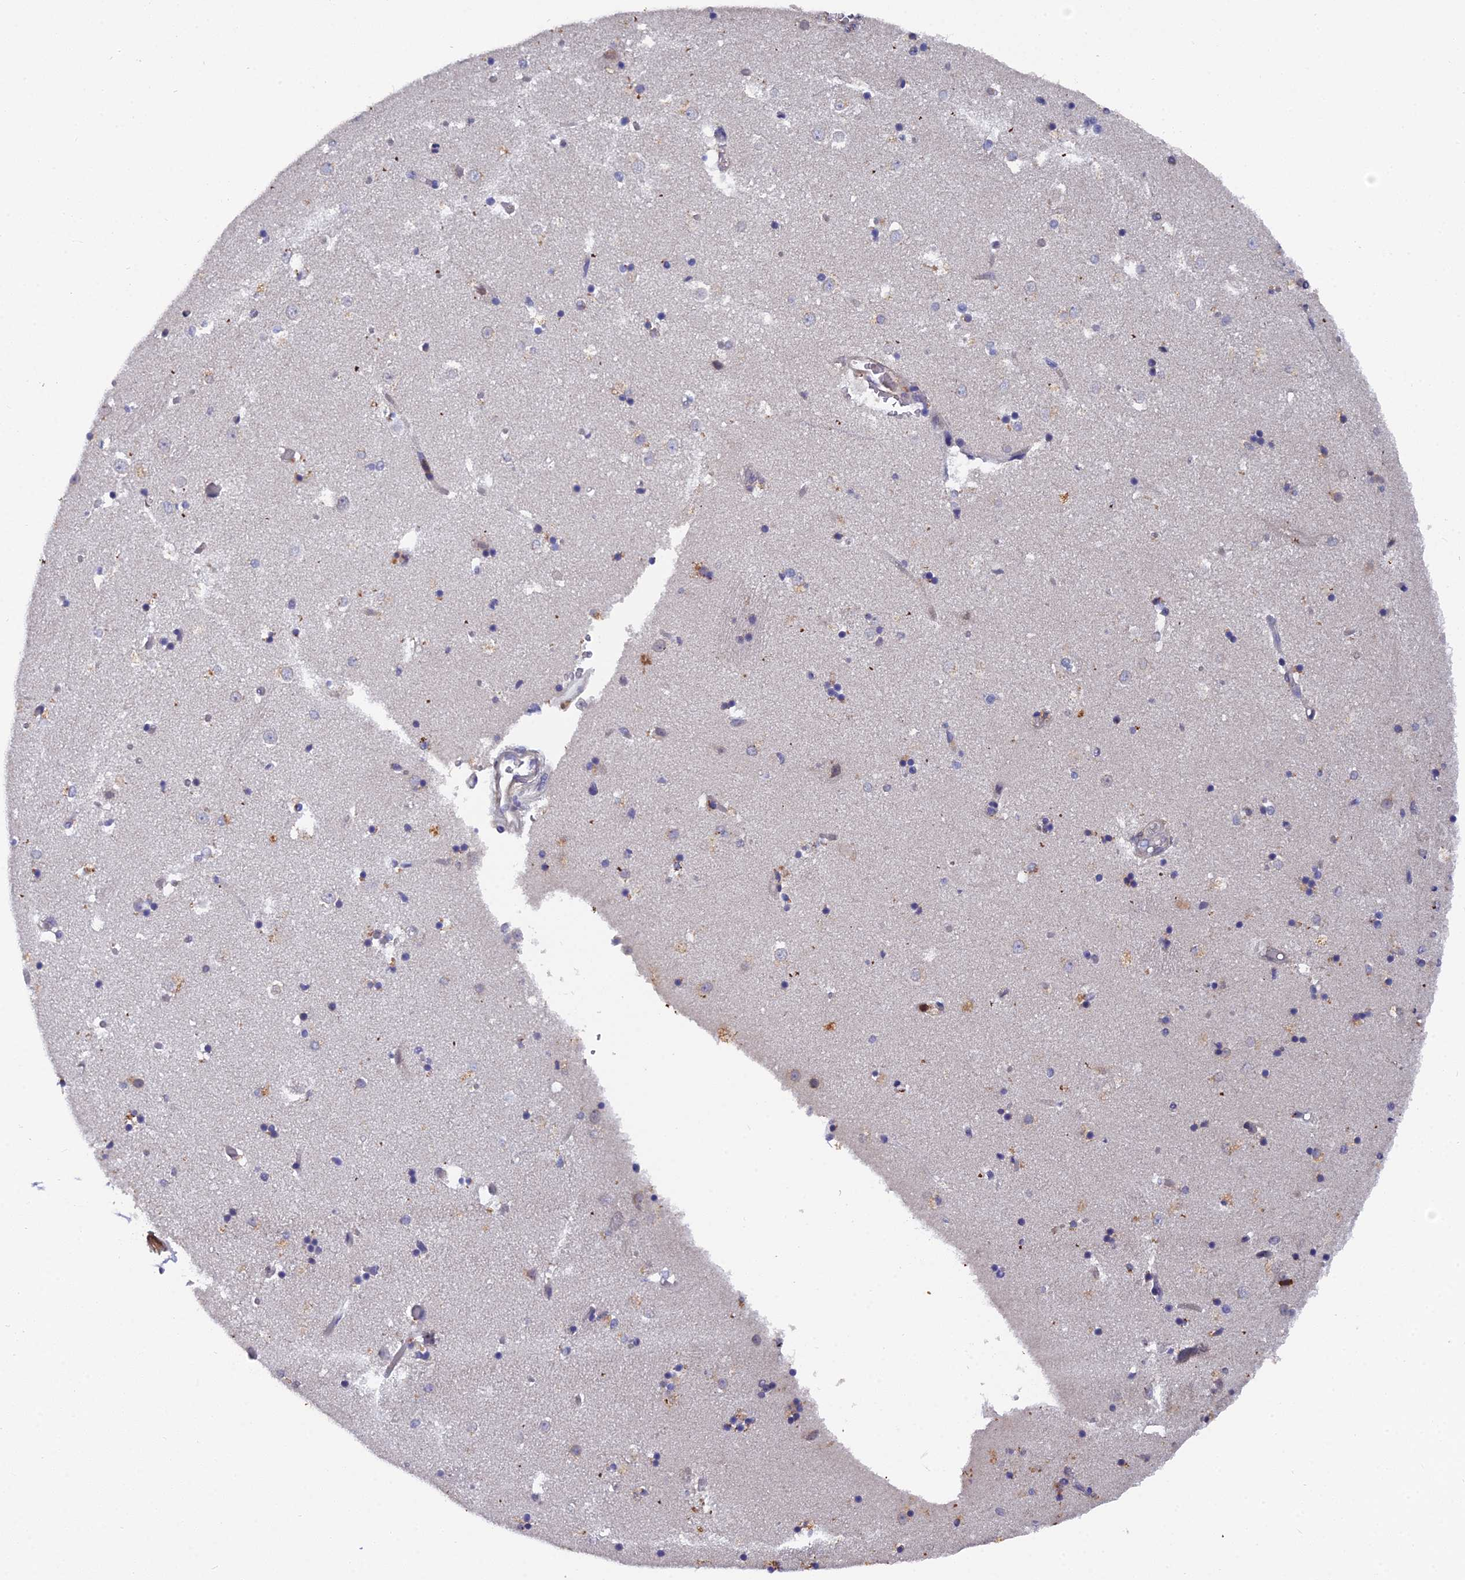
{"staining": {"intensity": "moderate", "quantity": "<25%", "location": "cytoplasmic/membranous"}, "tissue": "caudate", "cell_type": "Glial cells", "image_type": "normal", "snomed": [{"axis": "morphology", "description": "Normal tissue, NOS"}, {"axis": "topography", "description": "Lateral ventricle wall"}], "caption": "DAB (3,3'-diaminobenzidine) immunohistochemical staining of benign human caudate displays moderate cytoplasmic/membranous protein expression in about <25% of glial cells.", "gene": "GALK2", "patient": {"sex": "female", "age": 52}}